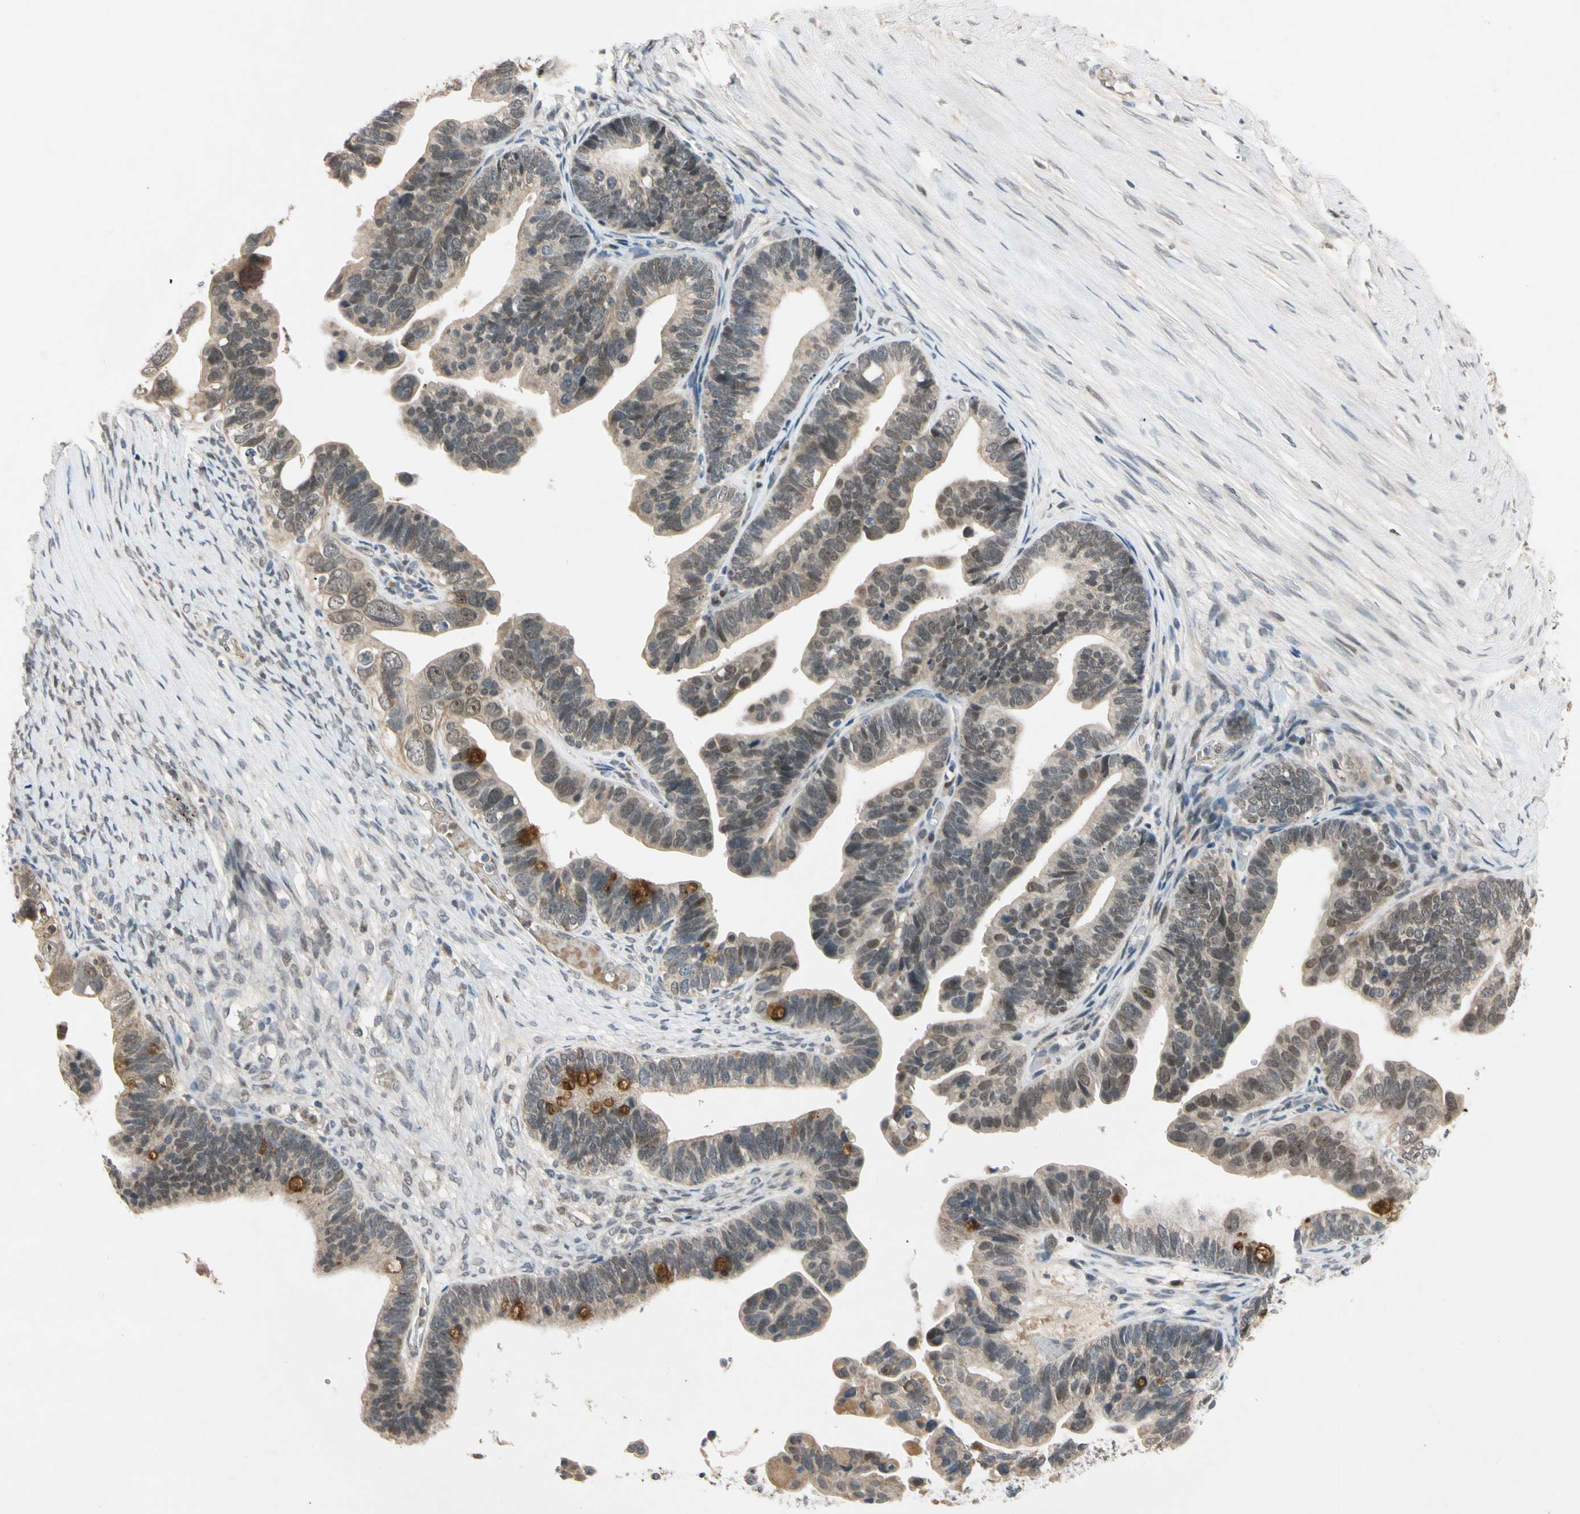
{"staining": {"intensity": "strong", "quantity": "<25%", "location": "cytoplasmic/membranous"}, "tissue": "ovarian cancer", "cell_type": "Tumor cells", "image_type": "cancer", "snomed": [{"axis": "morphology", "description": "Cystadenocarcinoma, serous, NOS"}, {"axis": "topography", "description": "Ovary"}], "caption": "This image exhibits ovarian serous cystadenocarcinoma stained with IHC to label a protein in brown. The cytoplasmic/membranous of tumor cells show strong positivity for the protein. Nuclei are counter-stained blue.", "gene": "RIOX2", "patient": {"sex": "female", "age": 56}}